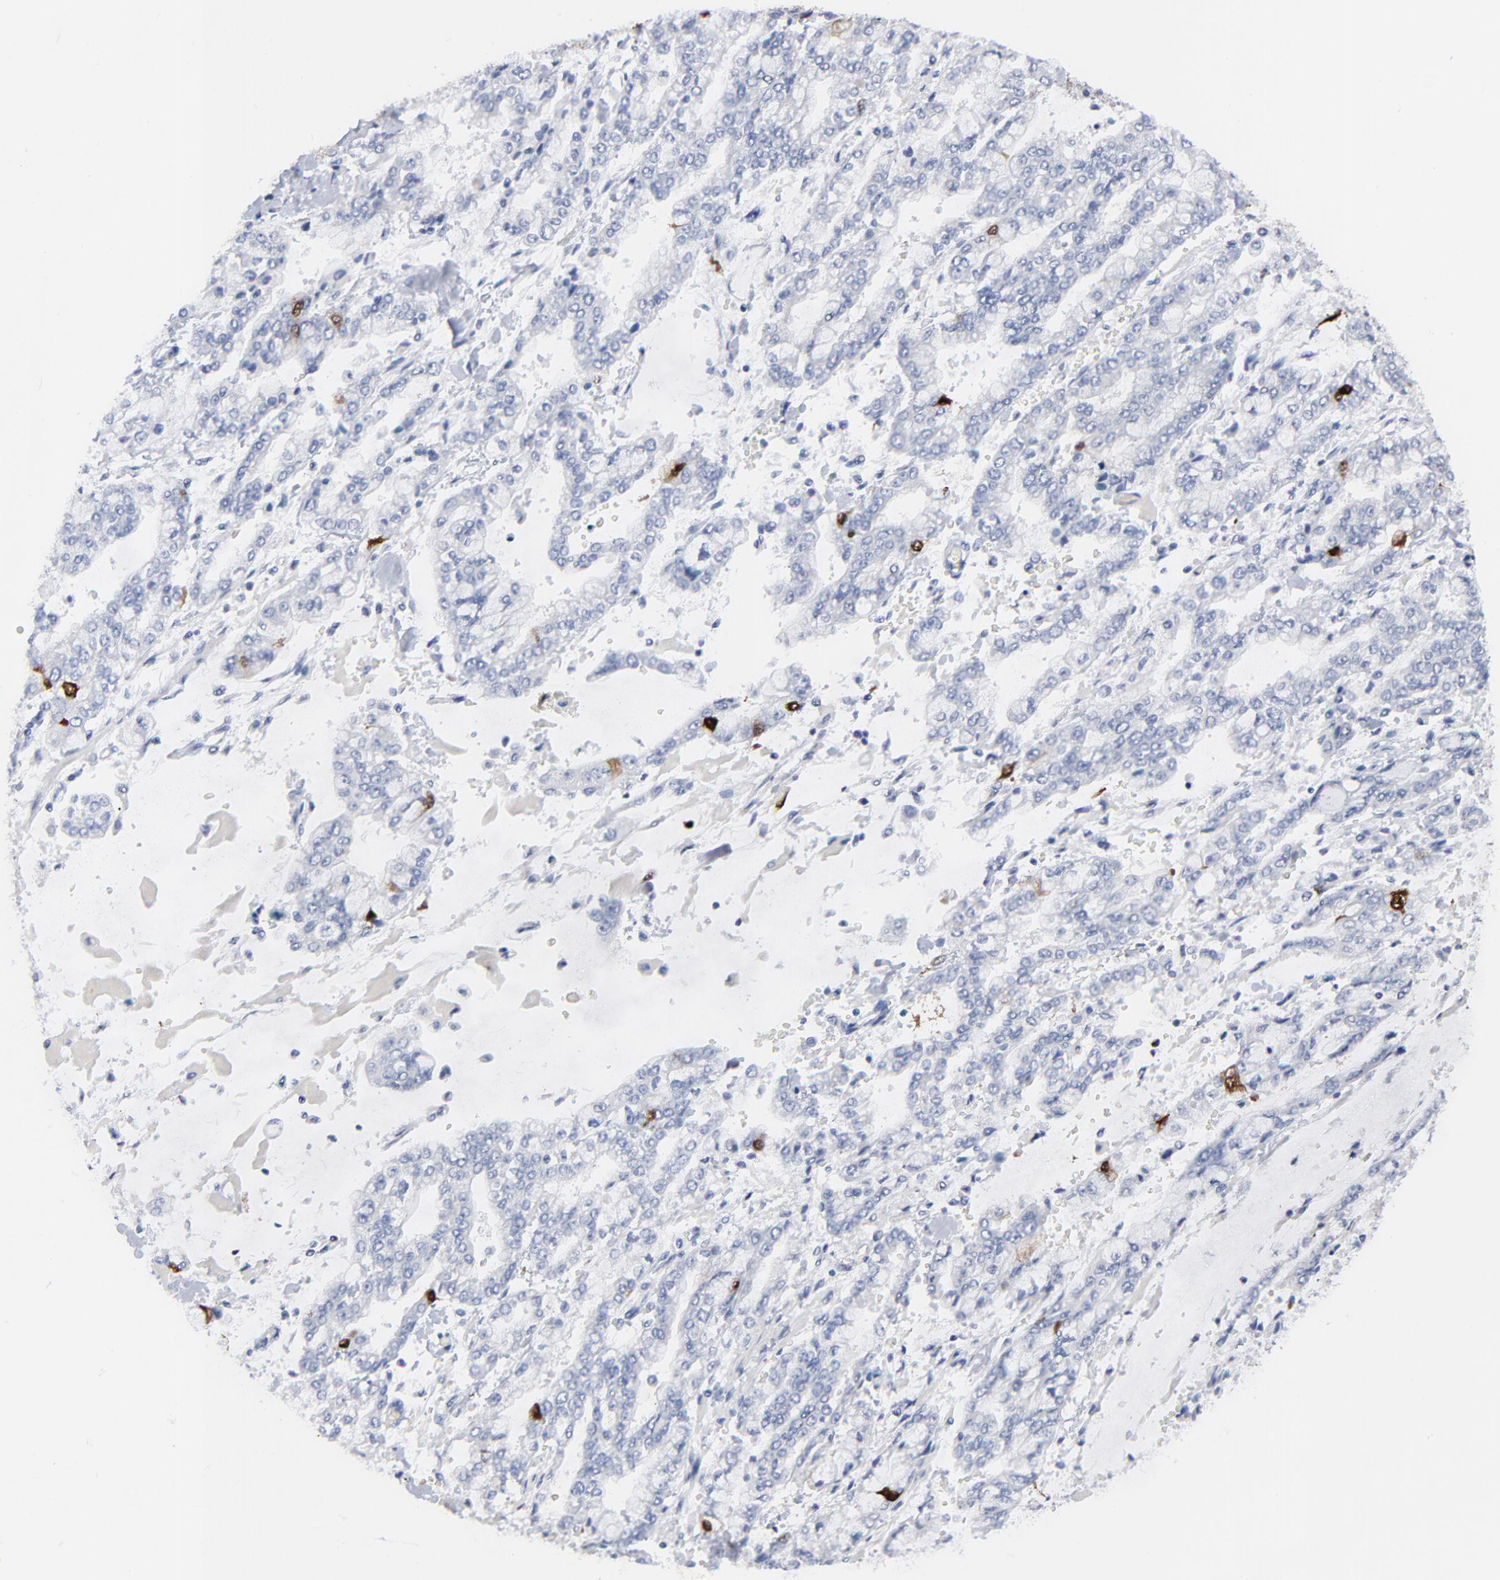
{"staining": {"intensity": "strong", "quantity": "<25%", "location": "cytoplasmic/membranous,nuclear"}, "tissue": "stomach cancer", "cell_type": "Tumor cells", "image_type": "cancer", "snomed": [{"axis": "morphology", "description": "Normal tissue, NOS"}, {"axis": "morphology", "description": "Adenocarcinoma, NOS"}, {"axis": "topography", "description": "Stomach, upper"}, {"axis": "topography", "description": "Stomach"}], "caption": "An image of stomach cancer stained for a protein exhibits strong cytoplasmic/membranous and nuclear brown staining in tumor cells.", "gene": "CDK1", "patient": {"sex": "male", "age": 76}}